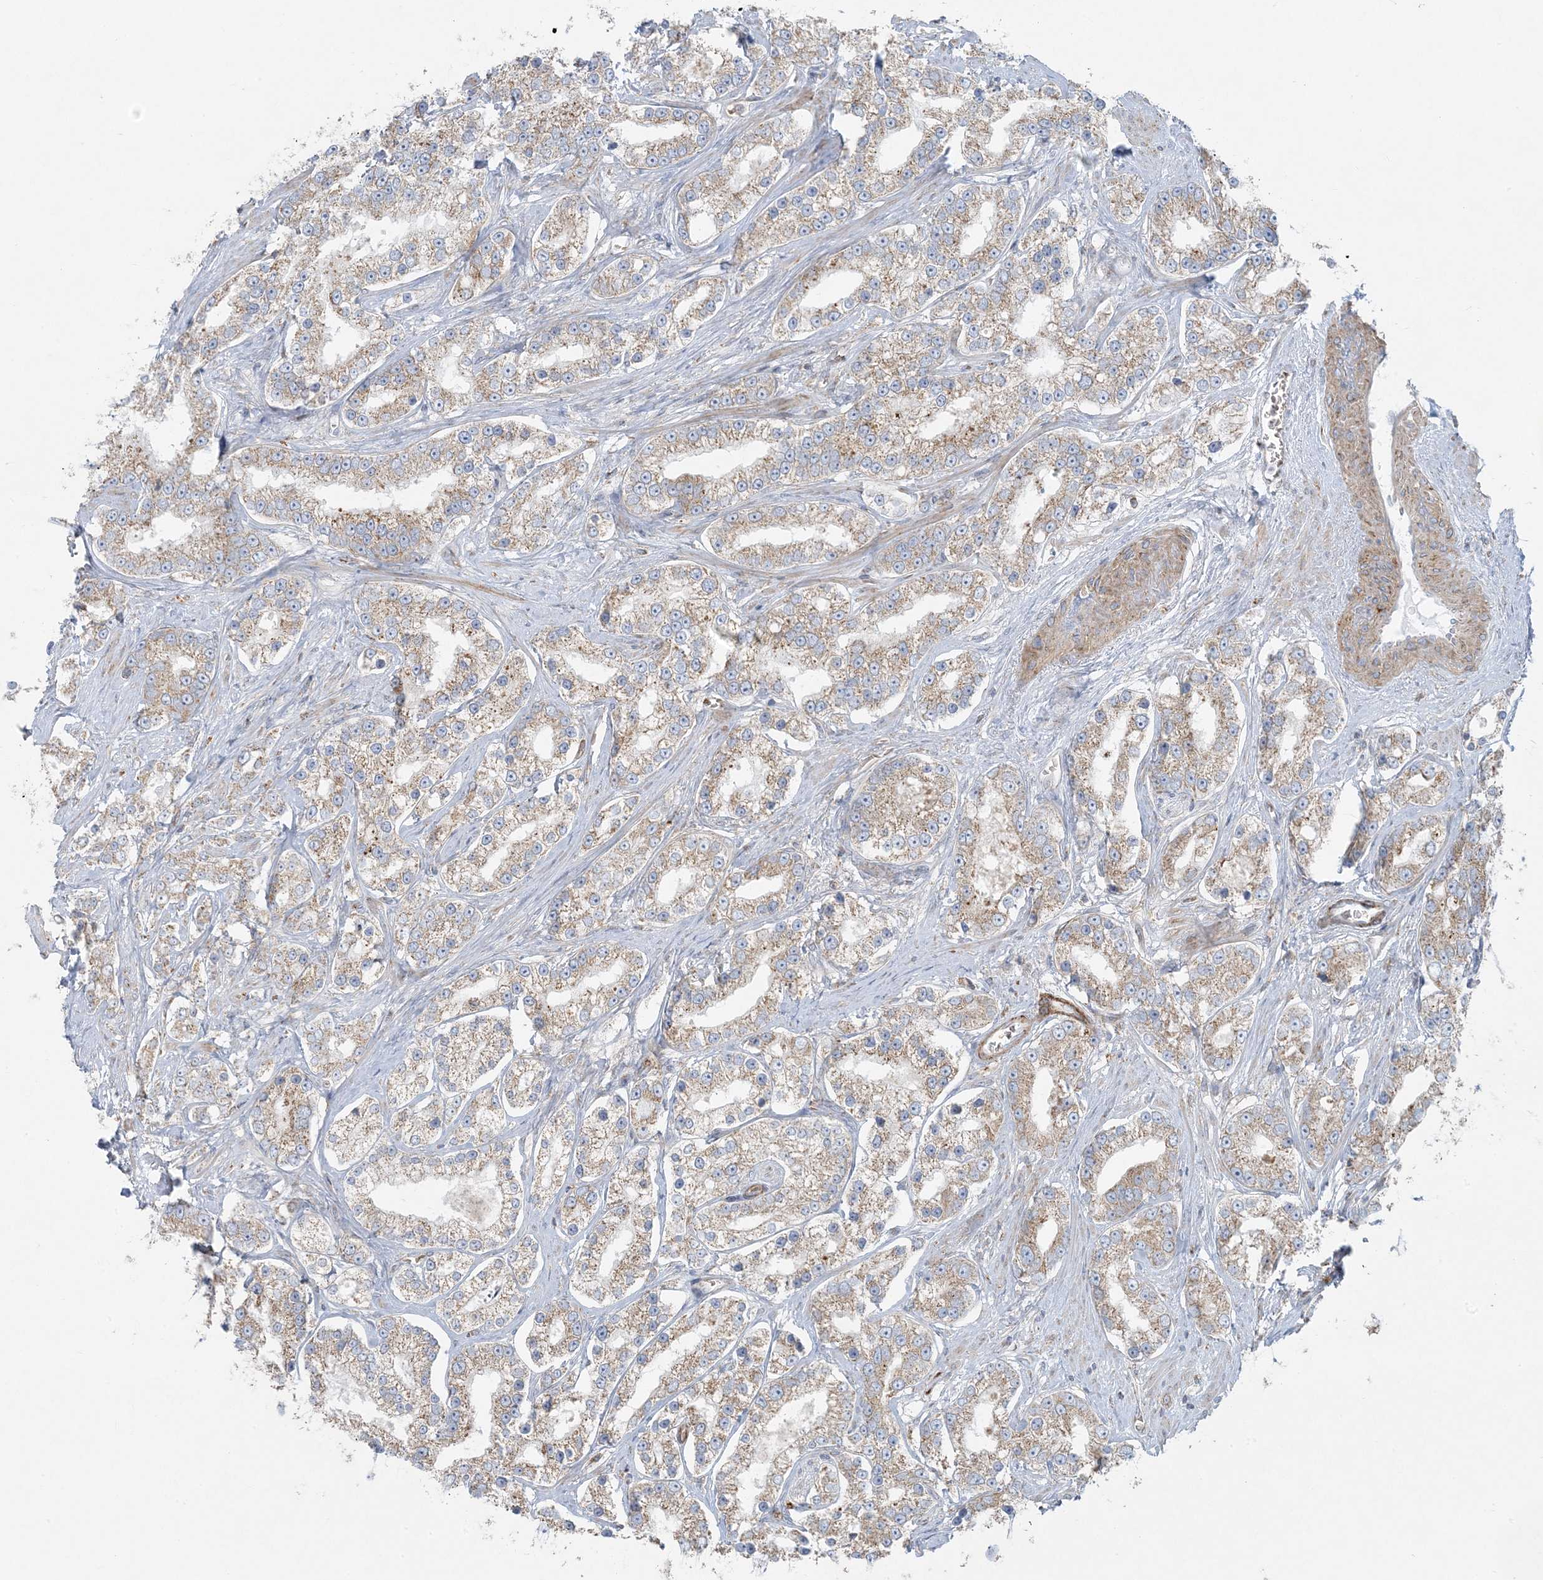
{"staining": {"intensity": "weak", "quantity": "25%-75%", "location": "cytoplasmic/membranous"}, "tissue": "prostate cancer", "cell_type": "Tumor cells", "image_type": "cancer", "snomed": [{"axis": "morphology", "description": "Normal tissue, NOS"}, {"axis": "morphology", "description": "Adenocarcinoma, High grade"}, {"axis": "topography", "description": "Prostate"}], "caption": "Brown immunohistochemical staining in prostate cancer exhibits weak cytoplasmic/membranous staining in approximately 25%-75% of tumor cells. The staining was performed using DAB (3,3'-diaminobenzidine), with brown indicating positive protein expression. Nuclei are stained blue with hematoxylin.", "gene": "PIK3R4", "patient": {"sex": "male", "age": 83}}